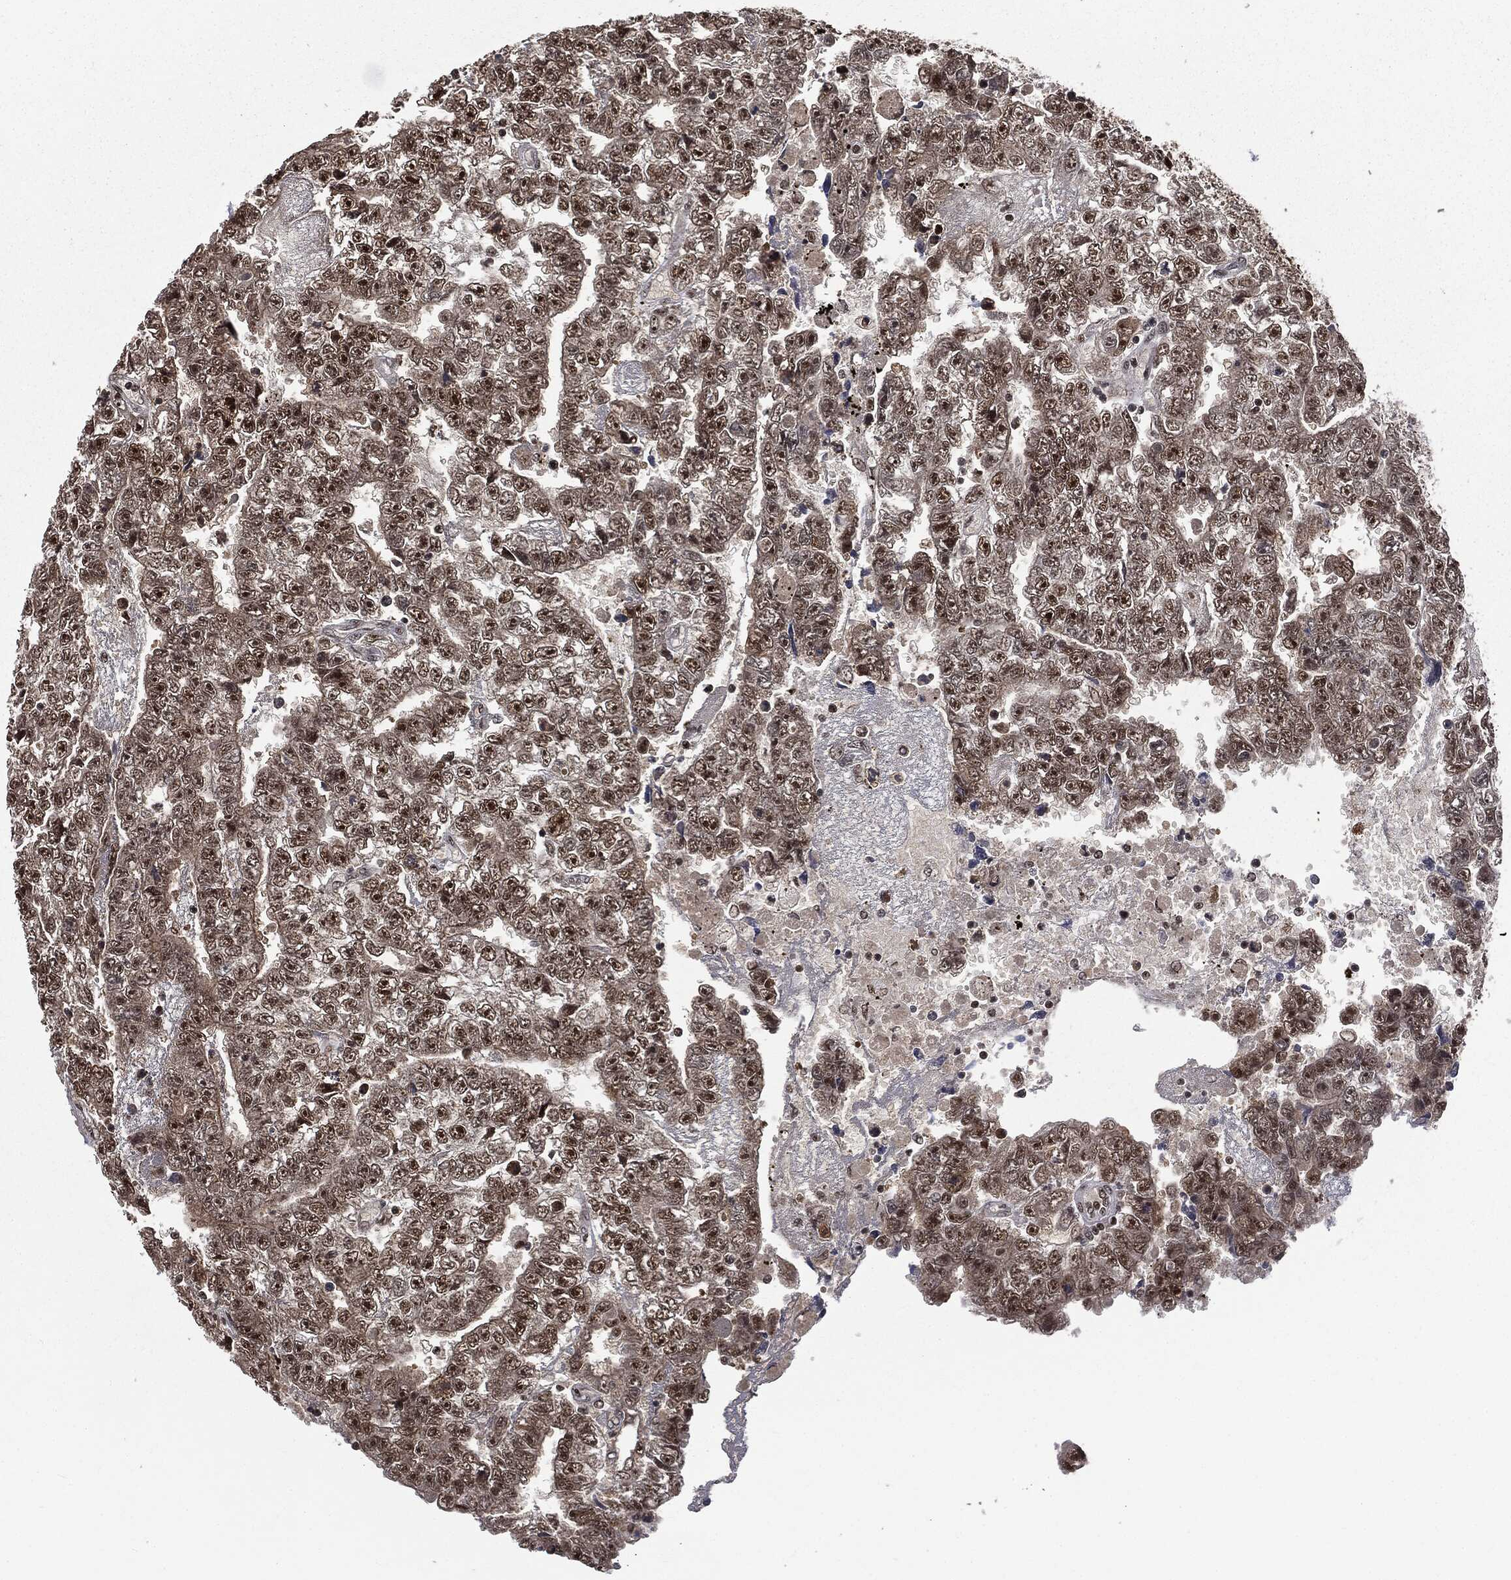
{"staining": {"intensity": "moderate", "quantity": ">75%", "location": "nuclear"}, "tissue": "testis cancer", "cell_type": "Tumor cells", "image_type": "cancer", "snomed": [{"axis": "morphology", "description": "Carcinoma, Embryonal, NOS"}, {"axis": "topography", "description": "Testis"}], "caption": "Immunohistochemistry (IHC) micrograph of testis cancer stained for a protein (brown), which exhibits medium levels of moderate nuclear staining in approximately >75% of tumor cells.", "gene": "DPH2", "patient": {"sex": "male", "age": 25}}